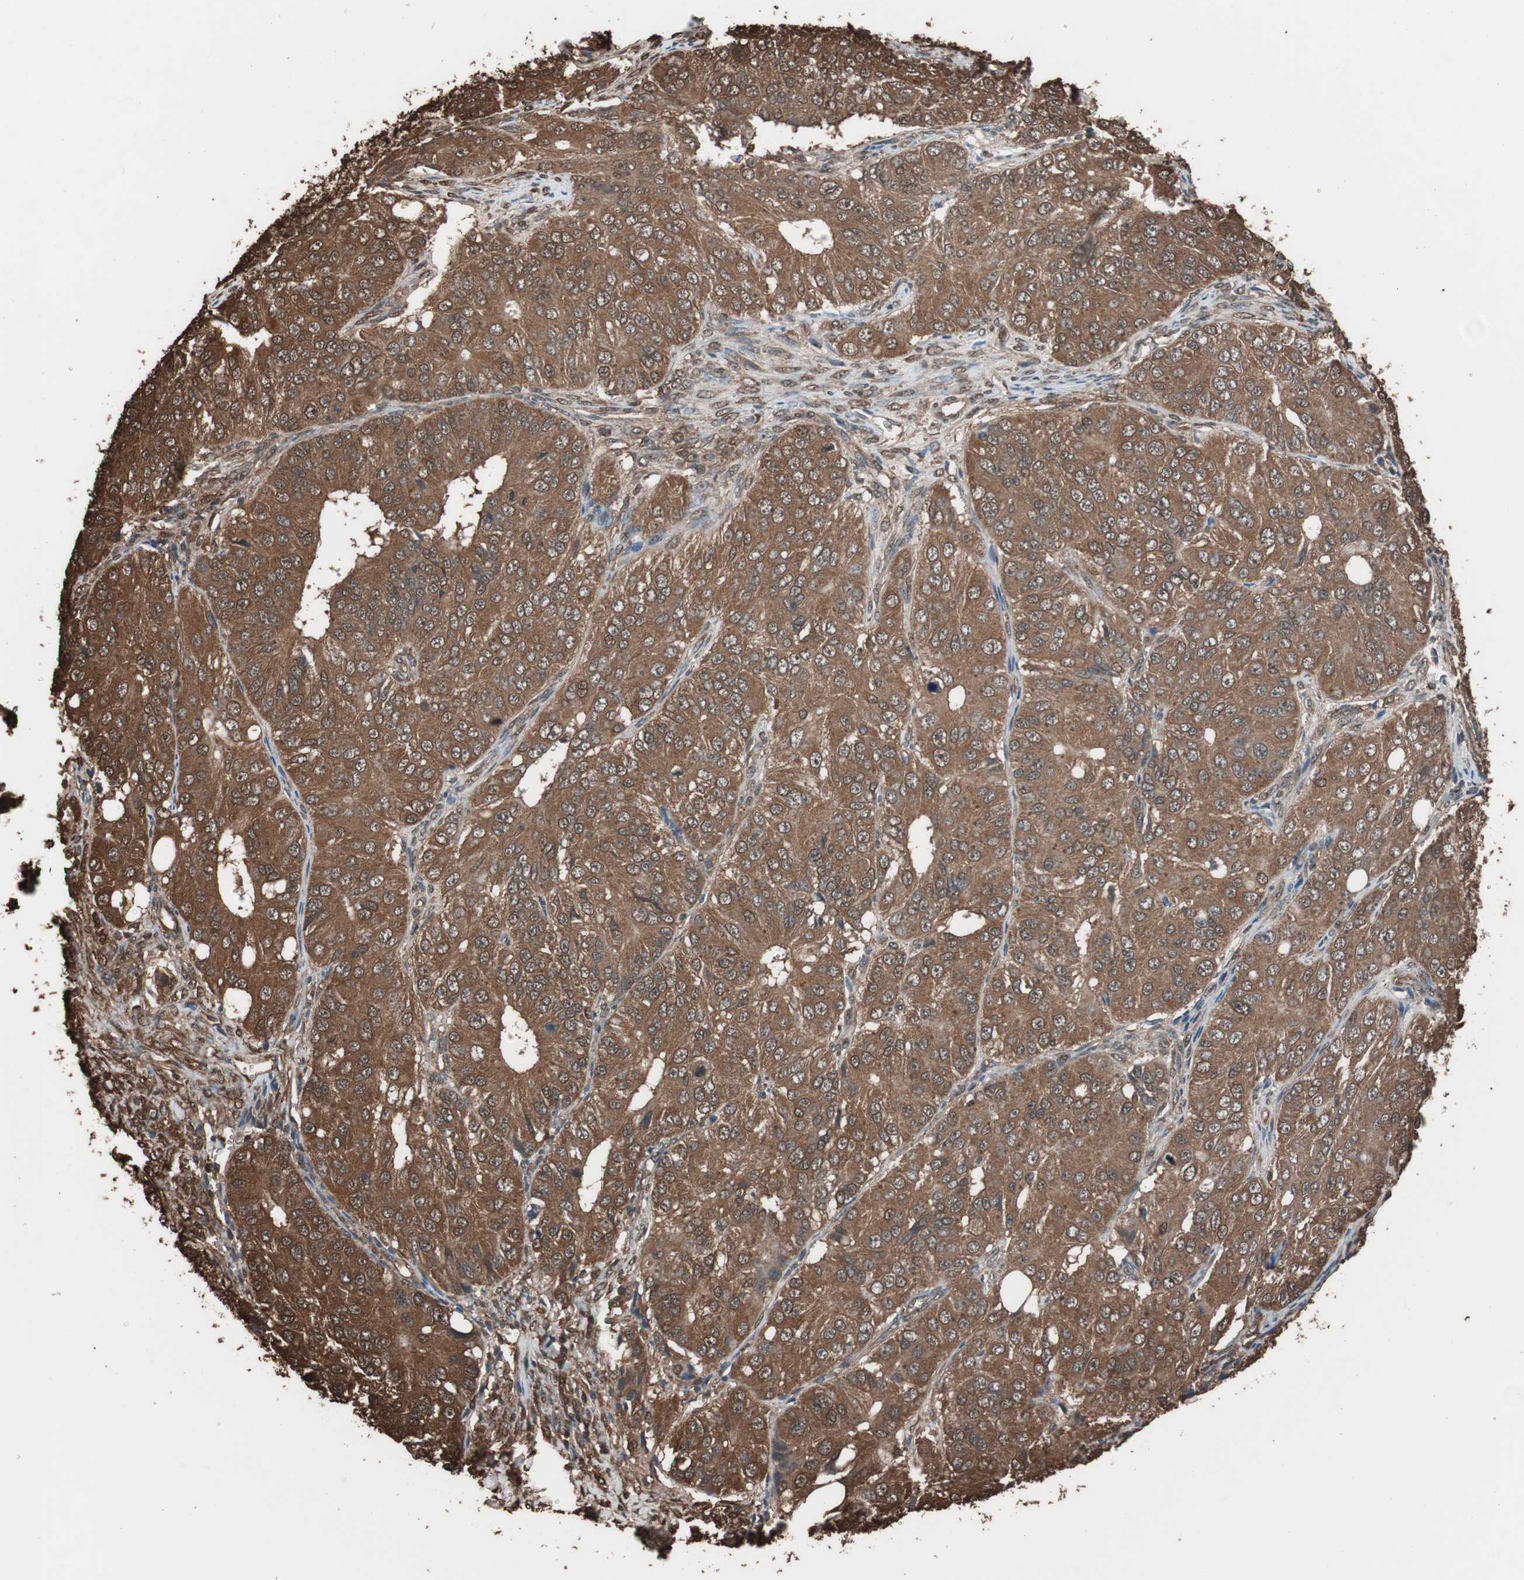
{"staining": {"intensity": "strong", "quantity": ">75%", "location": "cytoplasmic/membranous"}, "tissue": "ovarian cancer", "cell_type": "Tumor cells", "image_type": "cancer", "snomed": [{"axis": "morphology", "description": "Carcinoma, endometroid"}, {"axis": "topography", "description": "Ovary"}], "caption": "DAB immunohistochemical staining of endometroid carcinoma (ovarian) shows strong cytoplasmic/membranous protein expression in approximately >75% of tumor cells.", "gene": "CALM2", "patient": {"sex": "female", "age": 51}}